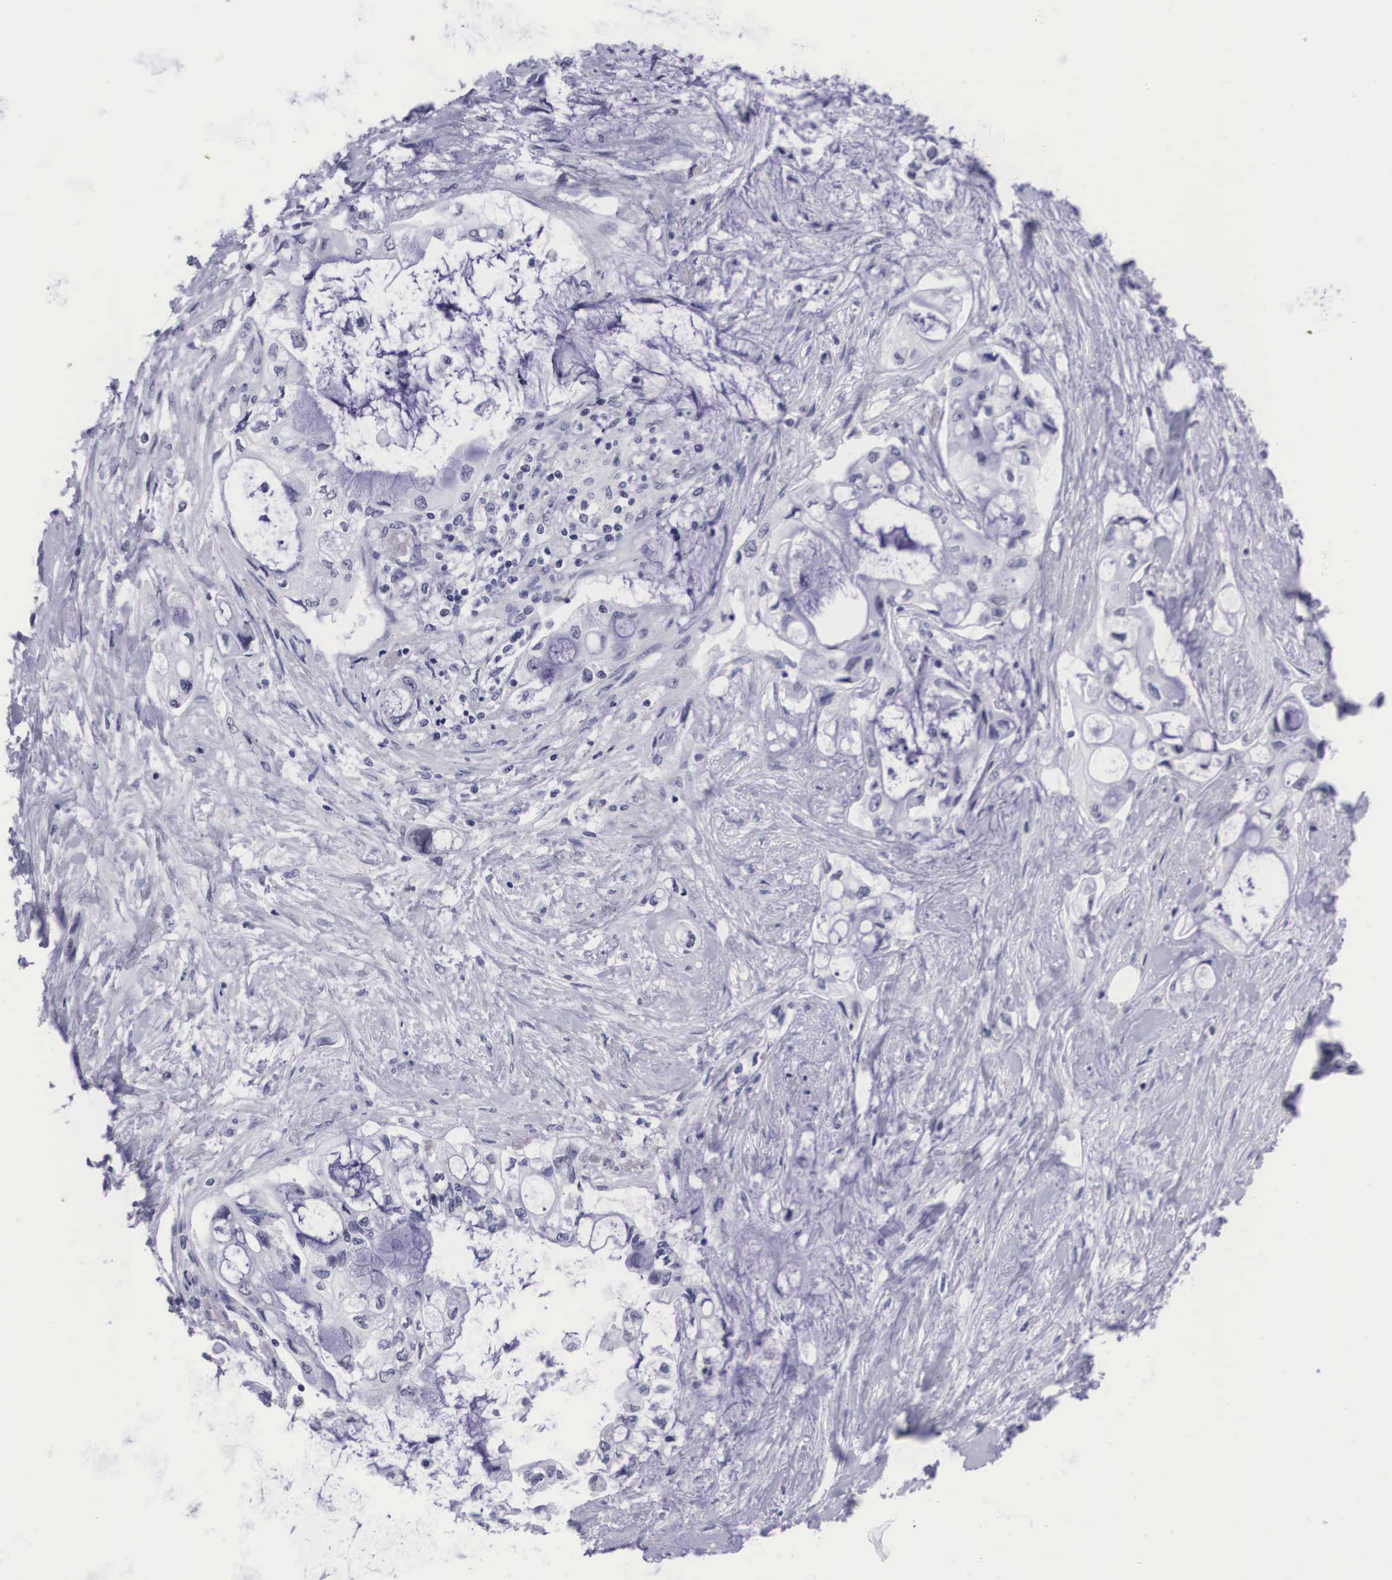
{"staining": {"intensity": "negative", "quantity": "none", "location": "none"}, "tissue": "pancreatic cancer", "cell_type": "Tumor cells", "image_type": "cancer", "snomed": [{"axis": "morphology", "description": "Adenocarcinoma, NOS"}, {"axis": "topography", "description": "Pancreas"}], "caption": "Image shows no significant protein positivity in tumor cells of pancreatic adenocarcinoma.", "gene": "C22orf31", "patient": {"sex": "female", "age": 70}}